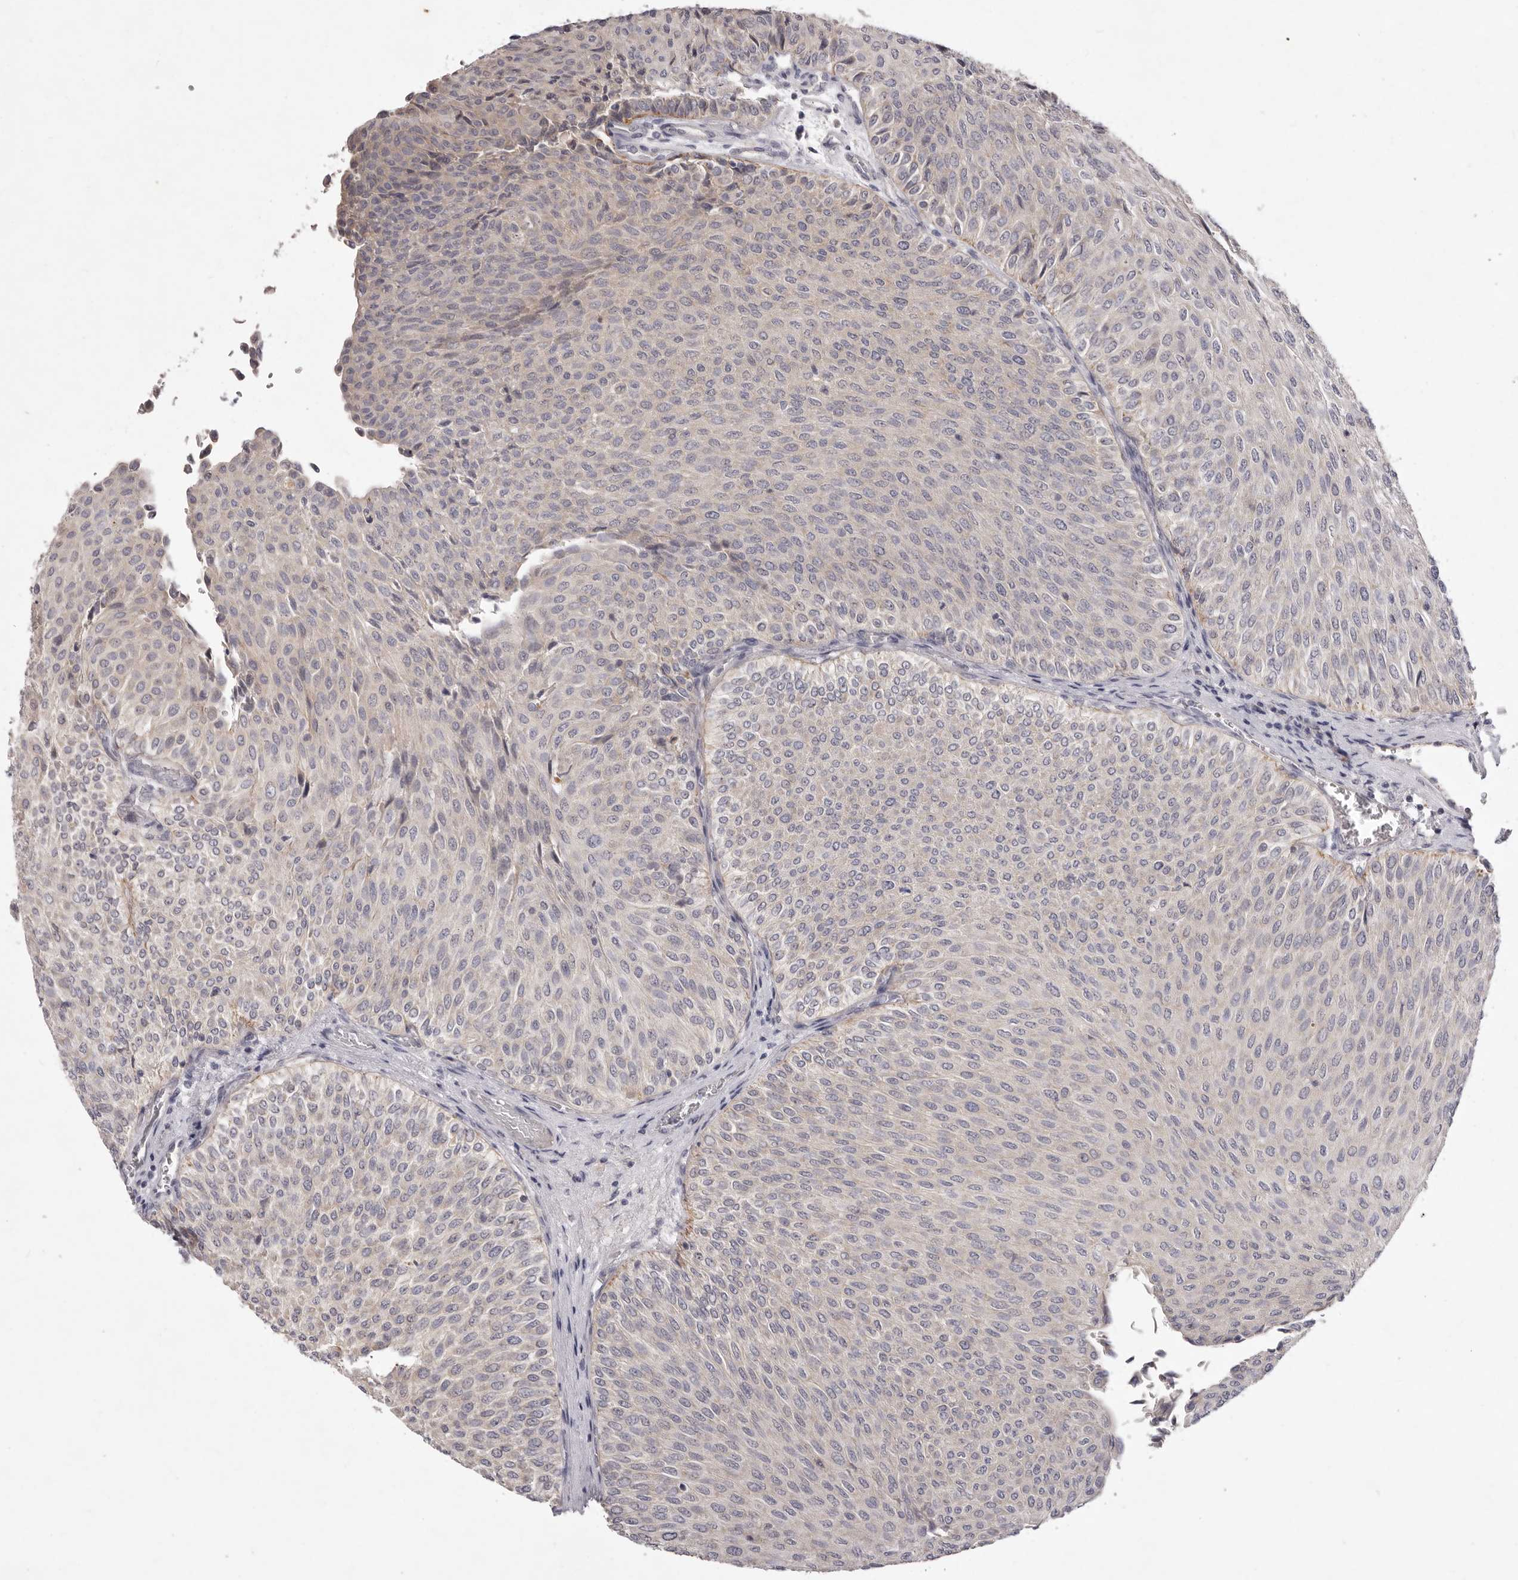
{"staining": {"intensity": "negative", "quantity": "none", "location": "none"}, "tissue": "urothelial cancer", "cell_type": "Tumor cells", "image_type": "cancer", "snomed": [{"axis": "morphology", "description": "Urothelial carcinoma, Low grade"}, {"axis": "topography", "description": "Urinary bladder"}], "caption": "A high-resolution photomicrograph shows immunohistochemistry staining of urothelial carcinoma (low-grade), which demonstrates no significant staining in tumor cells.", "gene": "GARNL3", "patient": {"sex": "male", "age": 78}}